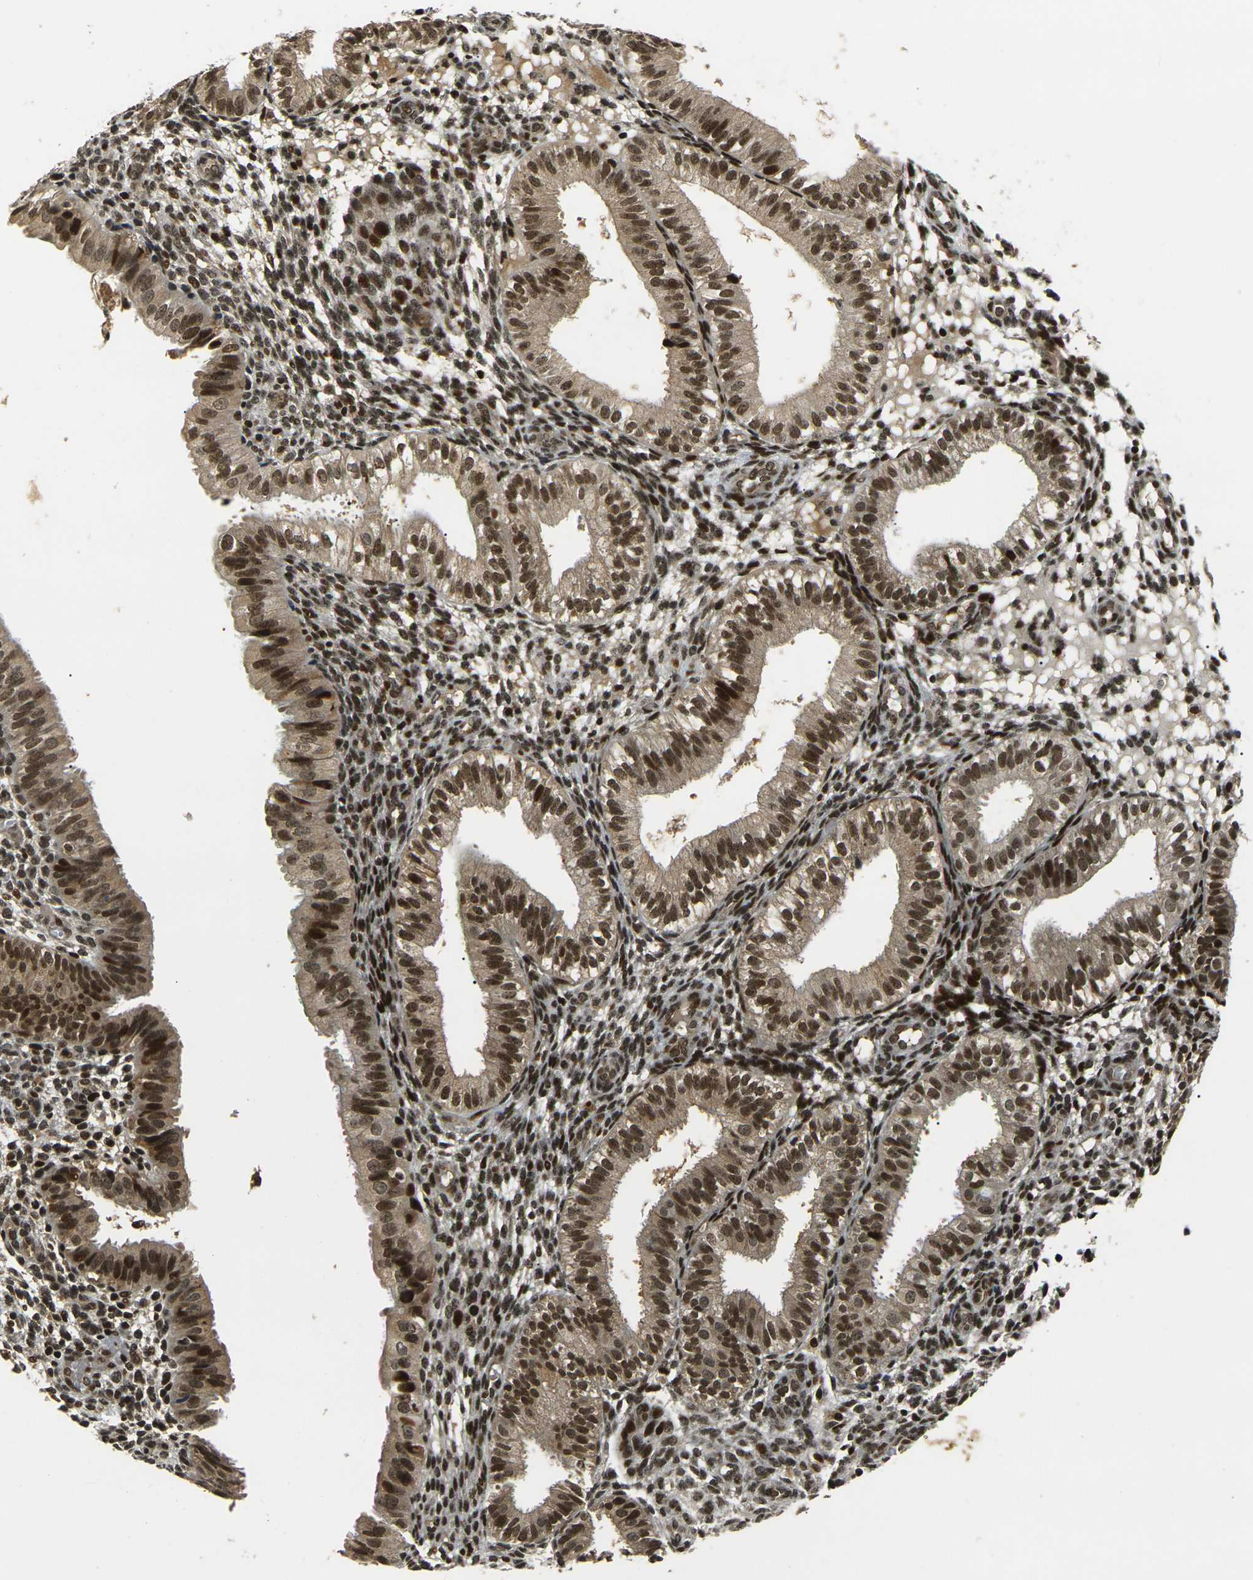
{"staining": {"intensity": "strong", "quantity": ">75%", "location": "nuclear"}, "tissue": "endometrium", "cell_type": "Cells in endometrial stroma", "image_type": "normal", "snomed": [{"axis": "morphology", "description": "Normal tissue, NOS"}, {"axis": "topography", "description": "Endometrium"}], "caption": "A histopathology image of human endometrium stained for a protein displays strong nuclear brown staining in cells in endometrial stroma. (DAB (3,3'-diaminobenzidine) IHC with brightfield microscopy, high magnification).", "gene": "ACTL6A", "patient": {"sex": "female", "age": 39}}